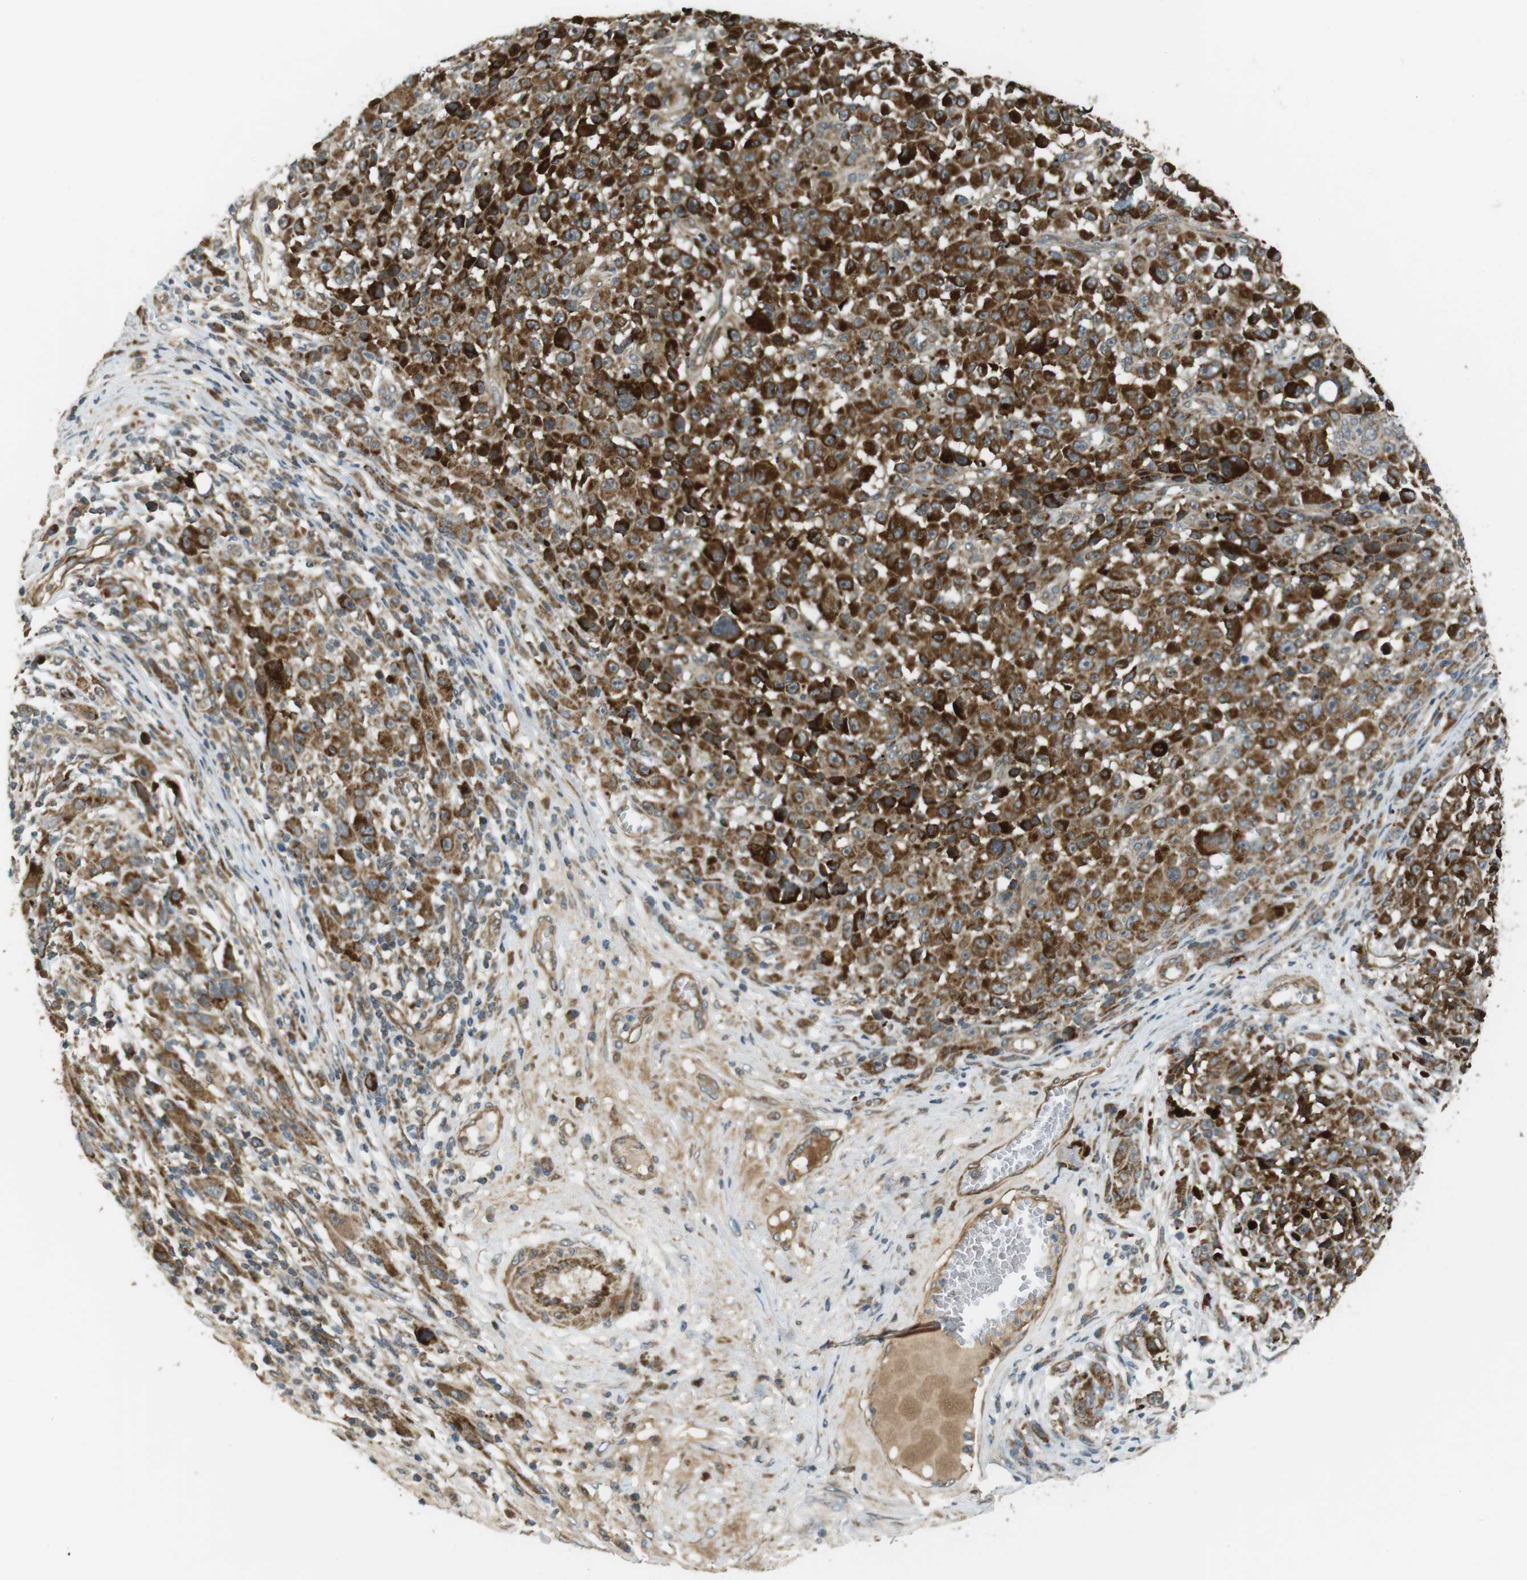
{"staining": {"intensity": "strong", "quantity": ">75%", "location": "cytoplasmic/membranous"}, "tissue": "melanoma", "cell_type": "Tumor cells", "image_type": "cancer", "snomed": [{"axis": "morphology", "description": "Malignant melanoma, NOS"}, {"axis": "topography", "description": "Skin"}], "caption": "DAB (3,3'-diaminobenzidine) immunohistochemical staining of malignant melanoma exhibits strong cytoplasmic/membranous protein staining in approximately >75% of tumor cells.", "gene": "IFFO2", "patient": {"sex": "female", "age": 82}}